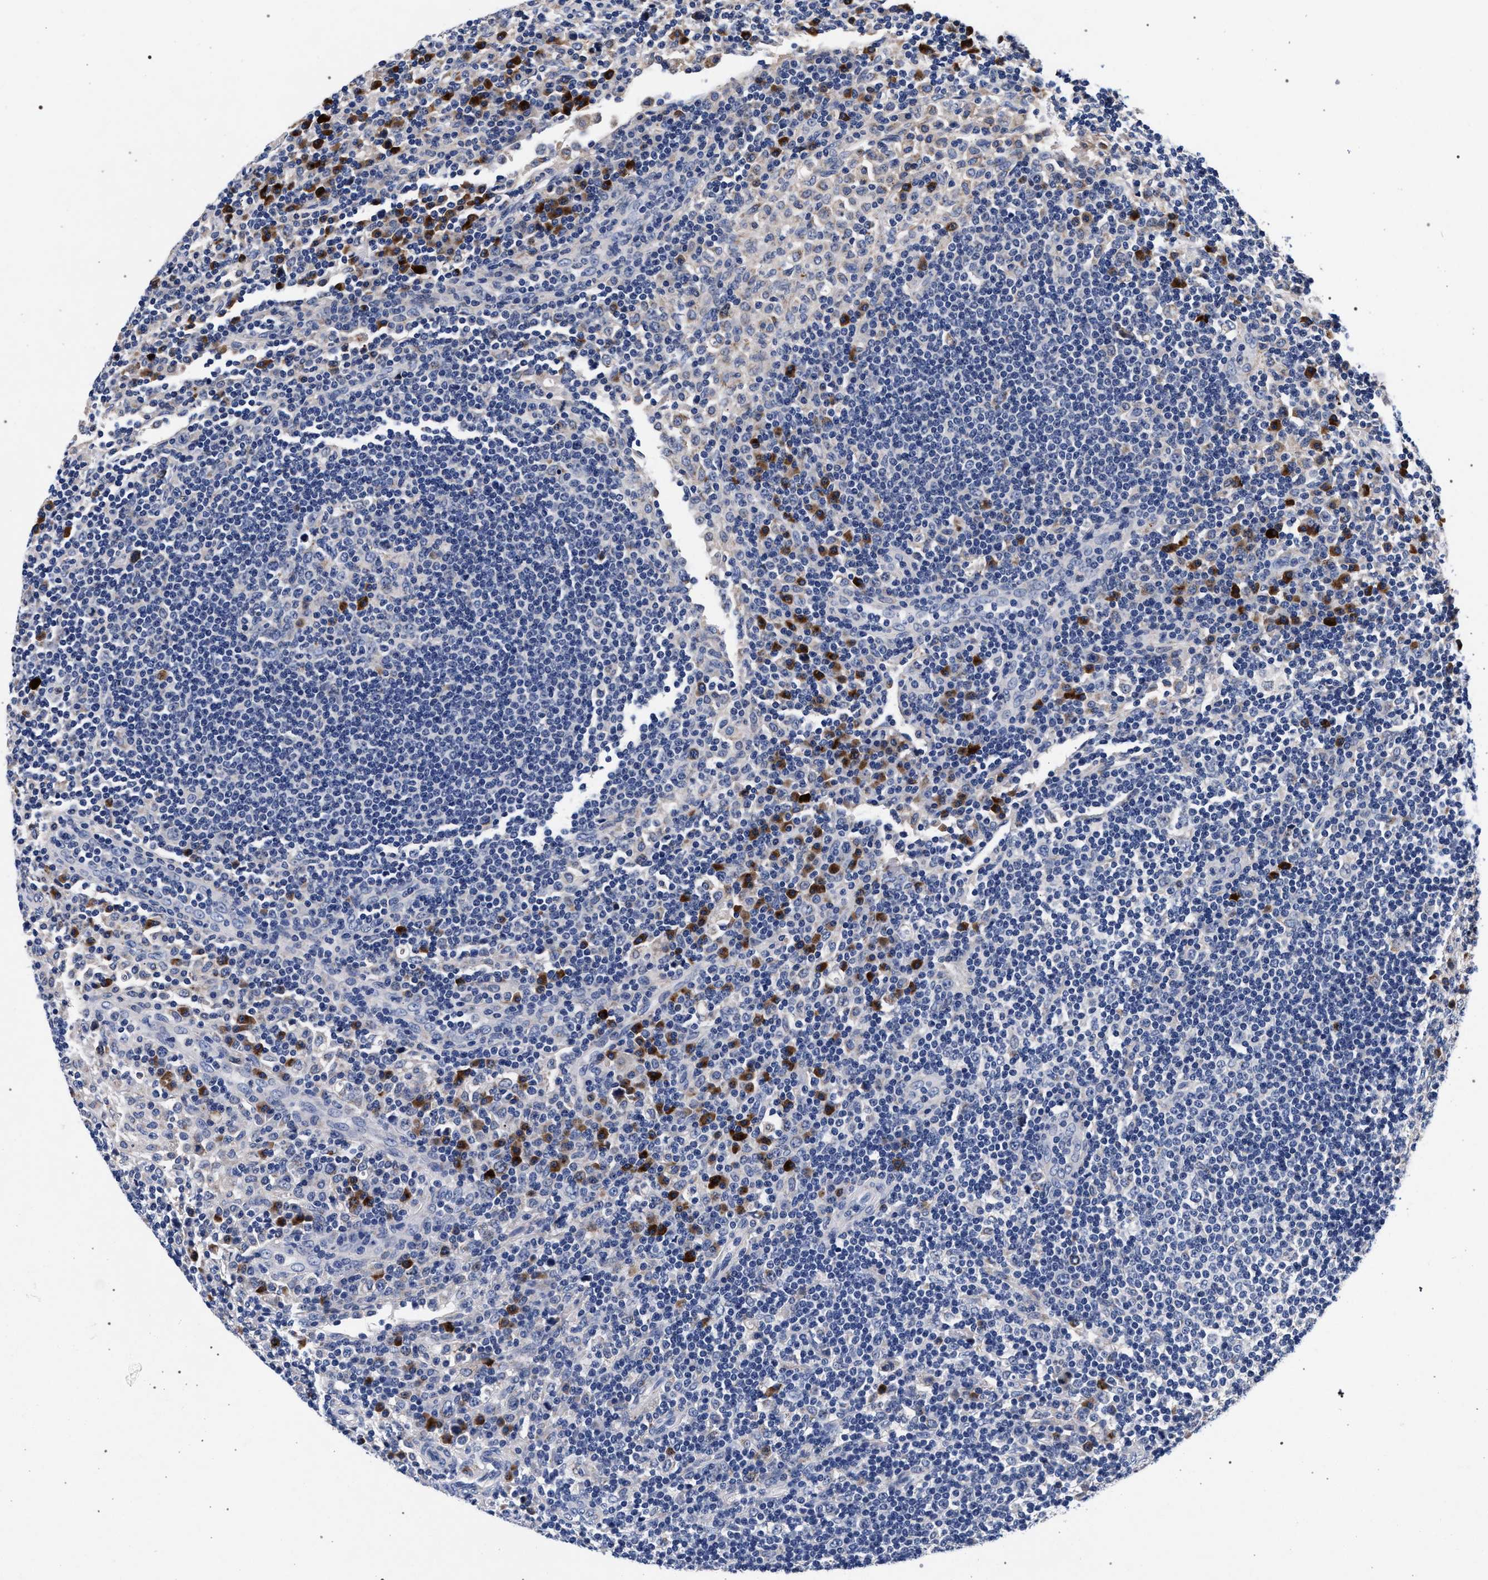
{"staining": {"intensity": "negative", "quantity": "none", "location": "none"}, "tissue": "lymph node", "cell_type": "Germinal center cells", "image_type": "normal", "snomed": [{"axis": "morphology", "description": "Normal tissue, NOS"}, {"axis": "topography", "description": "Lymph node"}], "caption": "Immunohistochemical staining of normal human lymph node demonstrates no significant positivity in germinal center cells.", "gene": "ACOX1", "patient": {"sex": "female", "age": 53}}